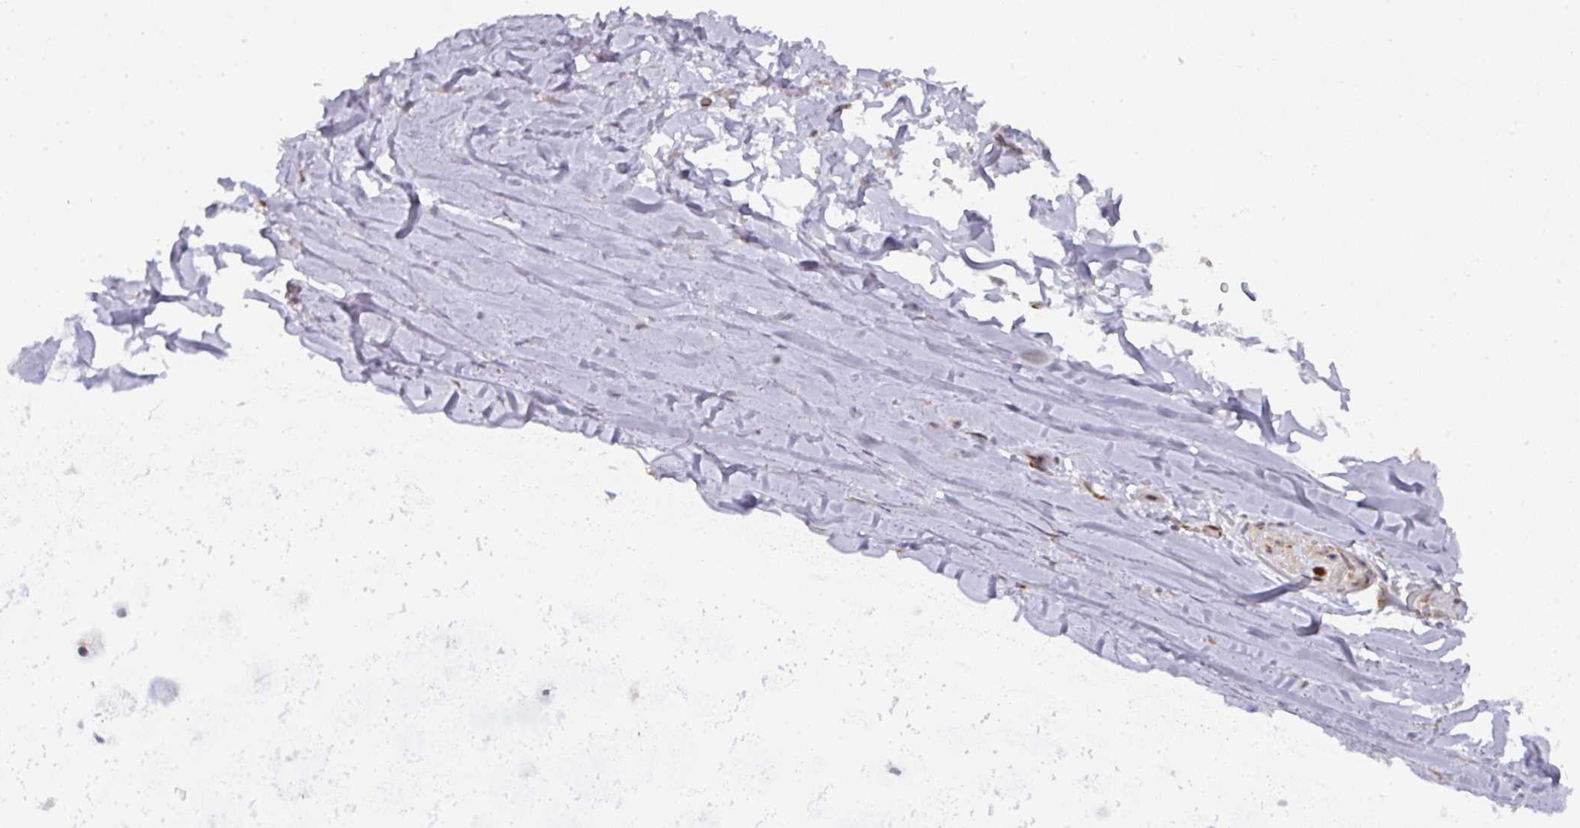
{"staining": {"intensity": "negative", "quantity": "none", "location": "none"}, "tissue": "soft tissue", "cell_type": "Chondrocytes", "image_type": "normal", "snomed": [{"axis": "morphology", "description": "Normal tissue, NOS"}, {"axis": "topography", "description": "Cartilage tissue"}, {"axis": "topography", "description": "Nasopharynx"}, {"axis": "topography", "description": "Thyroid gland"}], "caption": "The photomicrograph demonstrates no staining of chondrocytes in benign soft tissue. The staining is performed using DAB brown chromogen with nuclei counter-stained in using hematoxylin.", "gene": "C18orf25", "patient": {"sex": "male", "age": 63}}